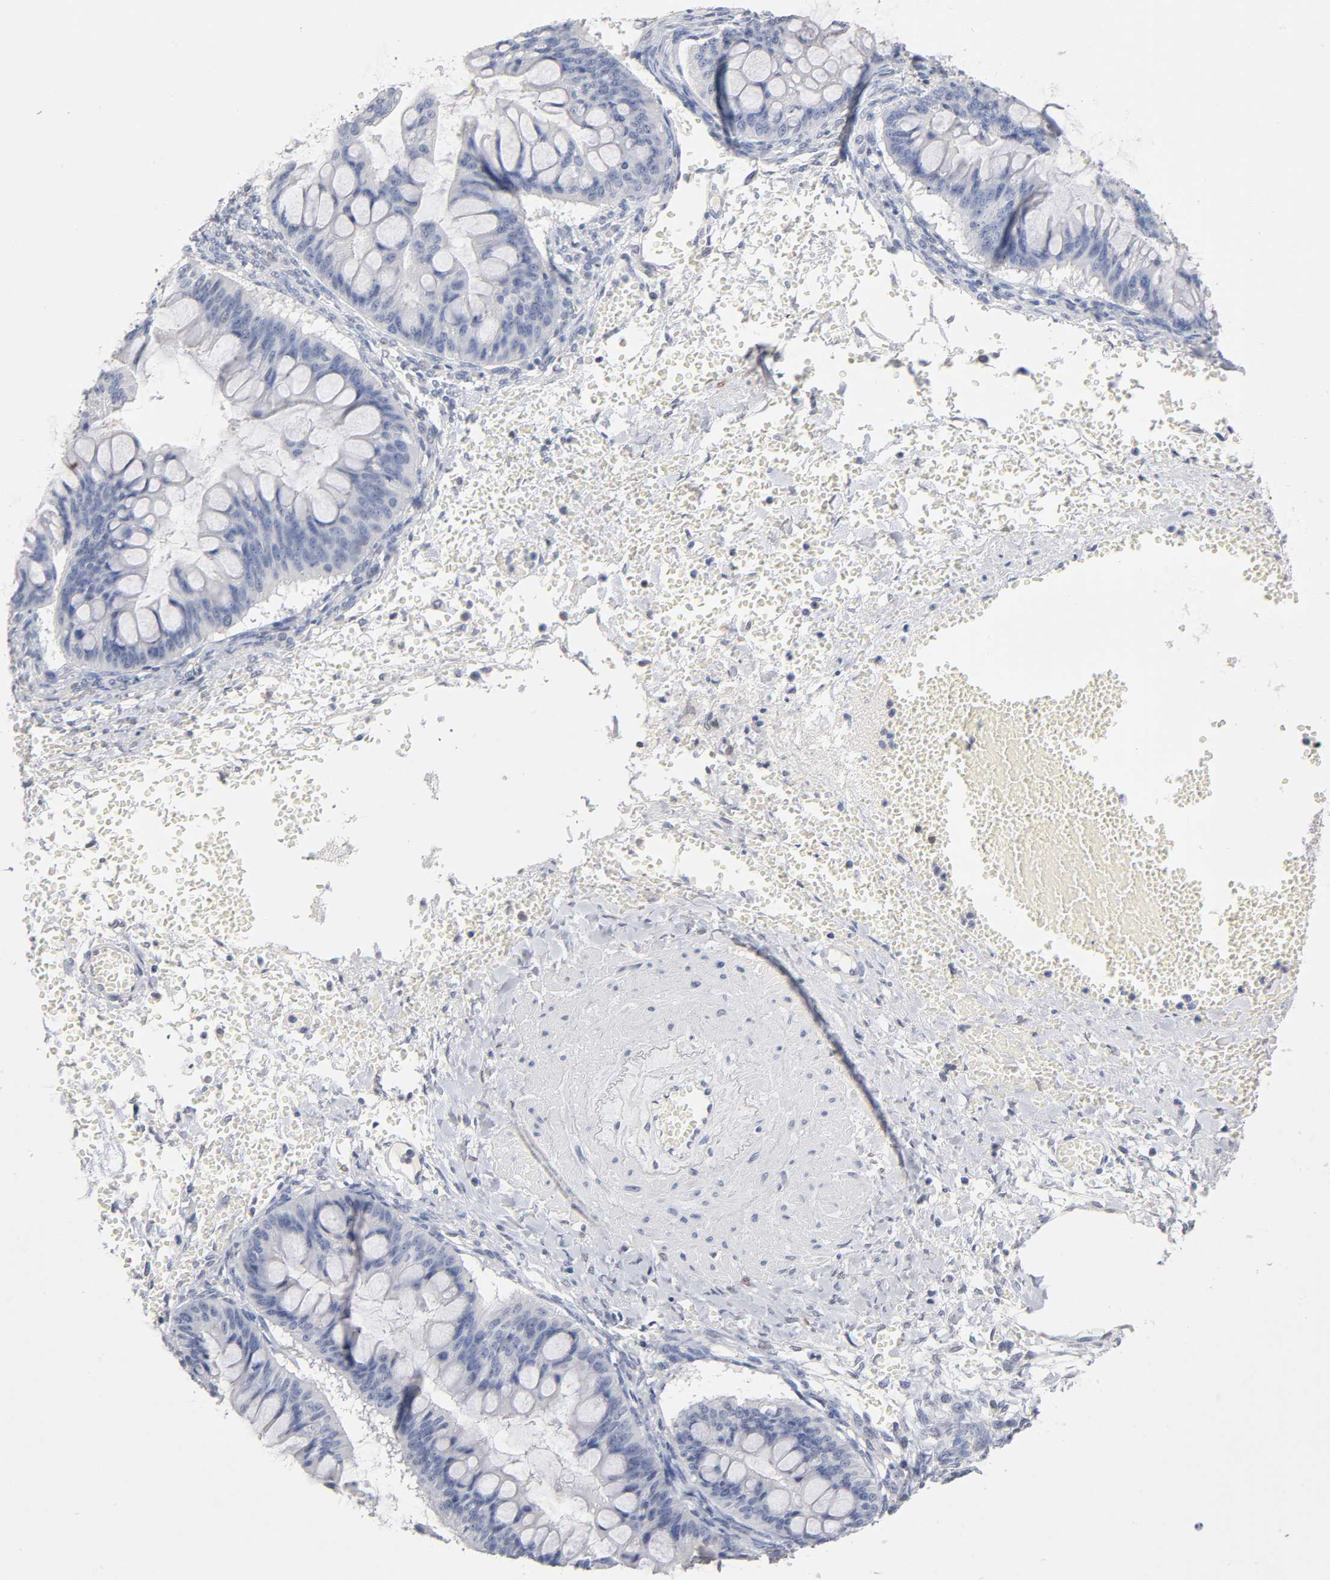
{"staining": {"intensity": "negative", "quantity": "none", "location": "none"}, "tissue": "ovarian cancer", "cell_type": "Tumor cells", "image_type": "cancer", "snomed": [{"axis": "morphology", "description": "Cystadenocarcinoma, mucinous, NOS"}, {"axis": "topography", "description": "Ovary"}], "caption": "This is a histopathology image of IHC staining of ovarian cancer (mucinous cystadenocarcinoma), which shows no staining in tumor cells.", "gene": "NFATC1", "patient": {"sex": "female", "age": 73}}